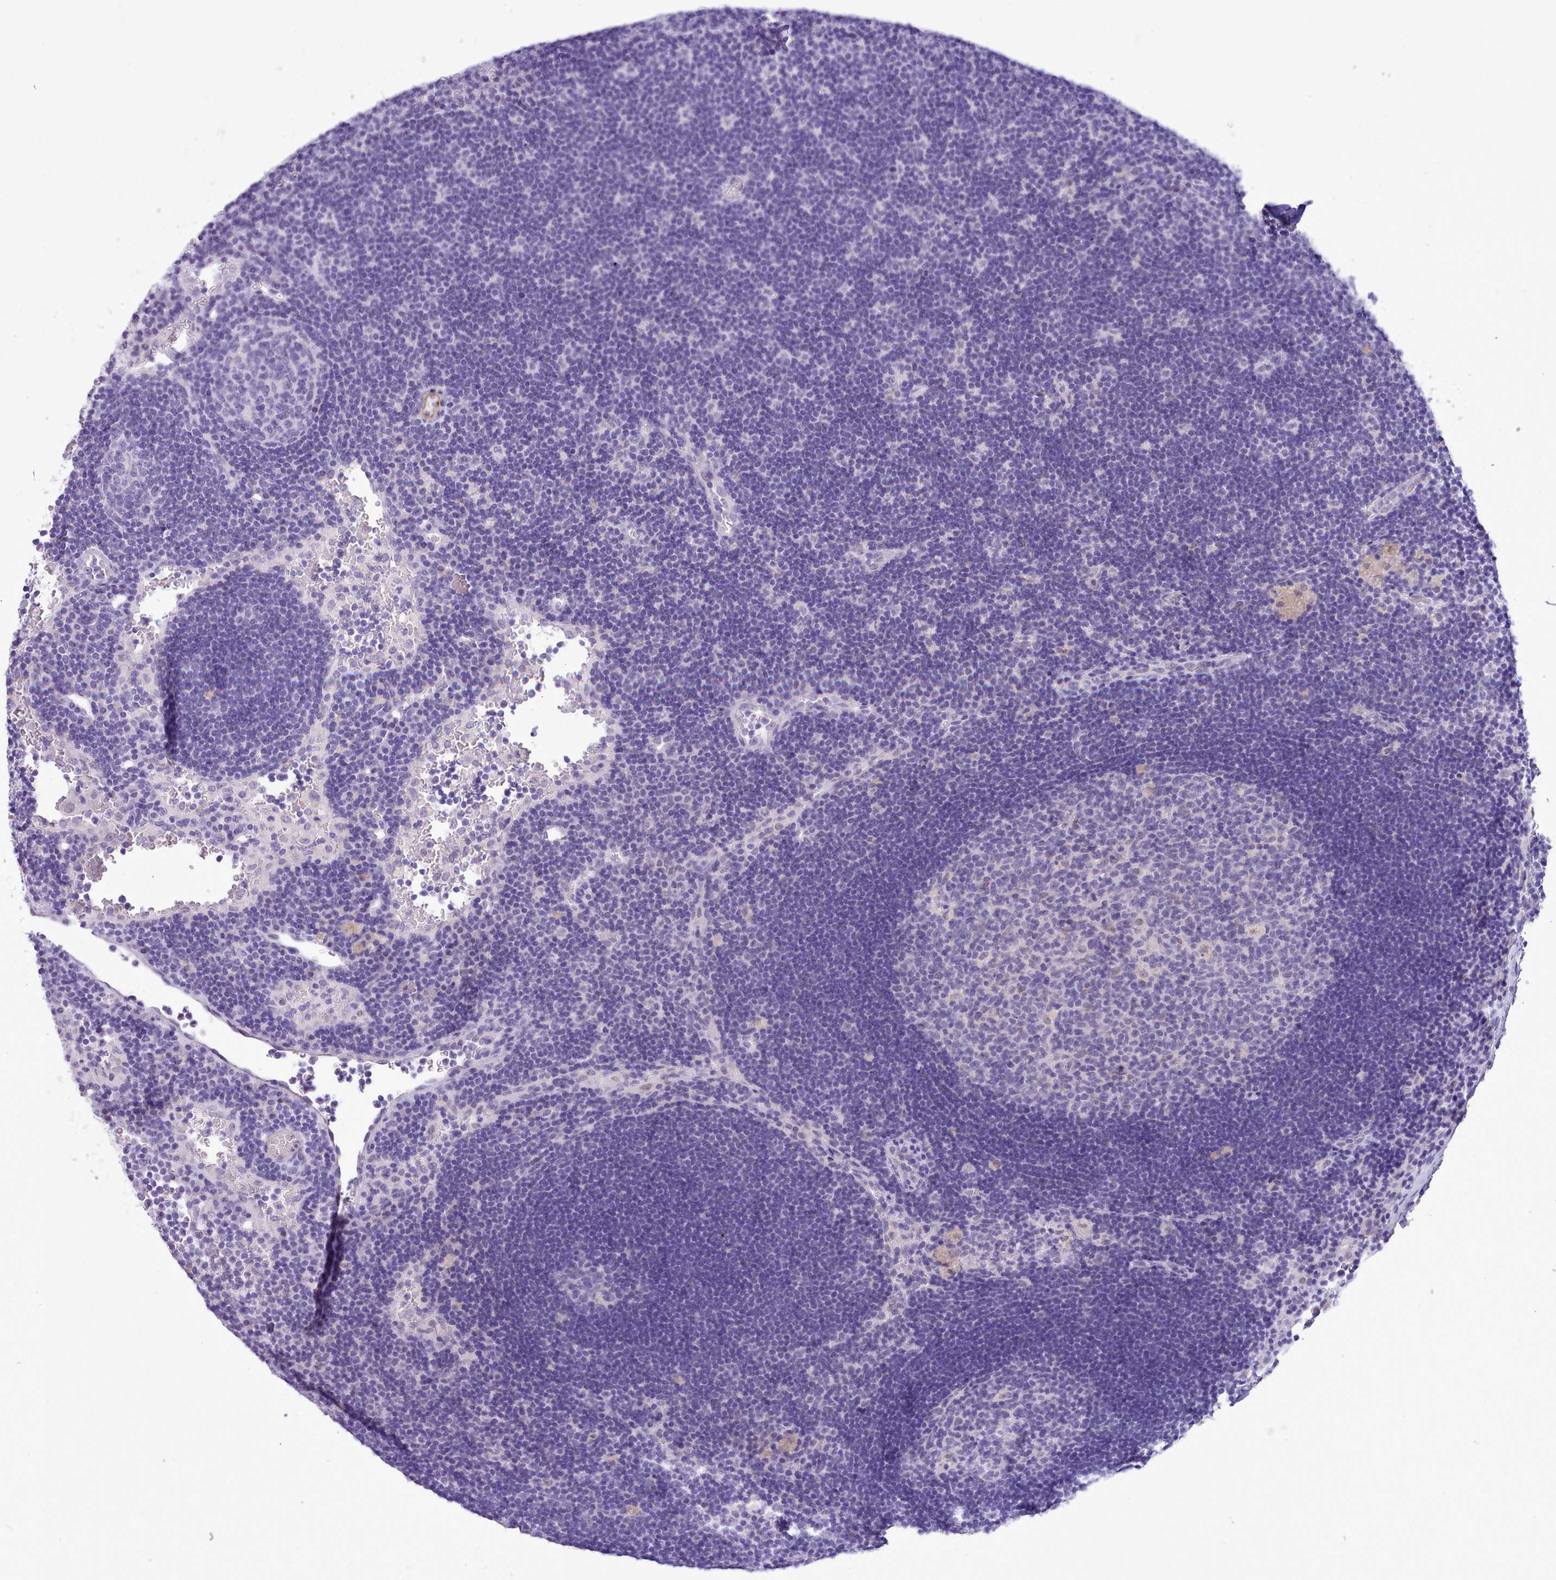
{"staining": {"intensity": "negative", "quantity": "none", "location": "none"}, "tissue": "lymph node", "cell_type": "Germinal center cells", "image_type": "normal", "snomed": [{"axis": "morphology", "description": "Normal tissue, NOS"}, {"axis": "topography", "description": "Lymph node"}], "caption": "This is a micrograph of immunohistochemistry staining of unremarkable lymph node, which shows no expression in germinal center cells.", "gene": "LRRC37A2", "patient": {"sex": "male", "age": 62}}